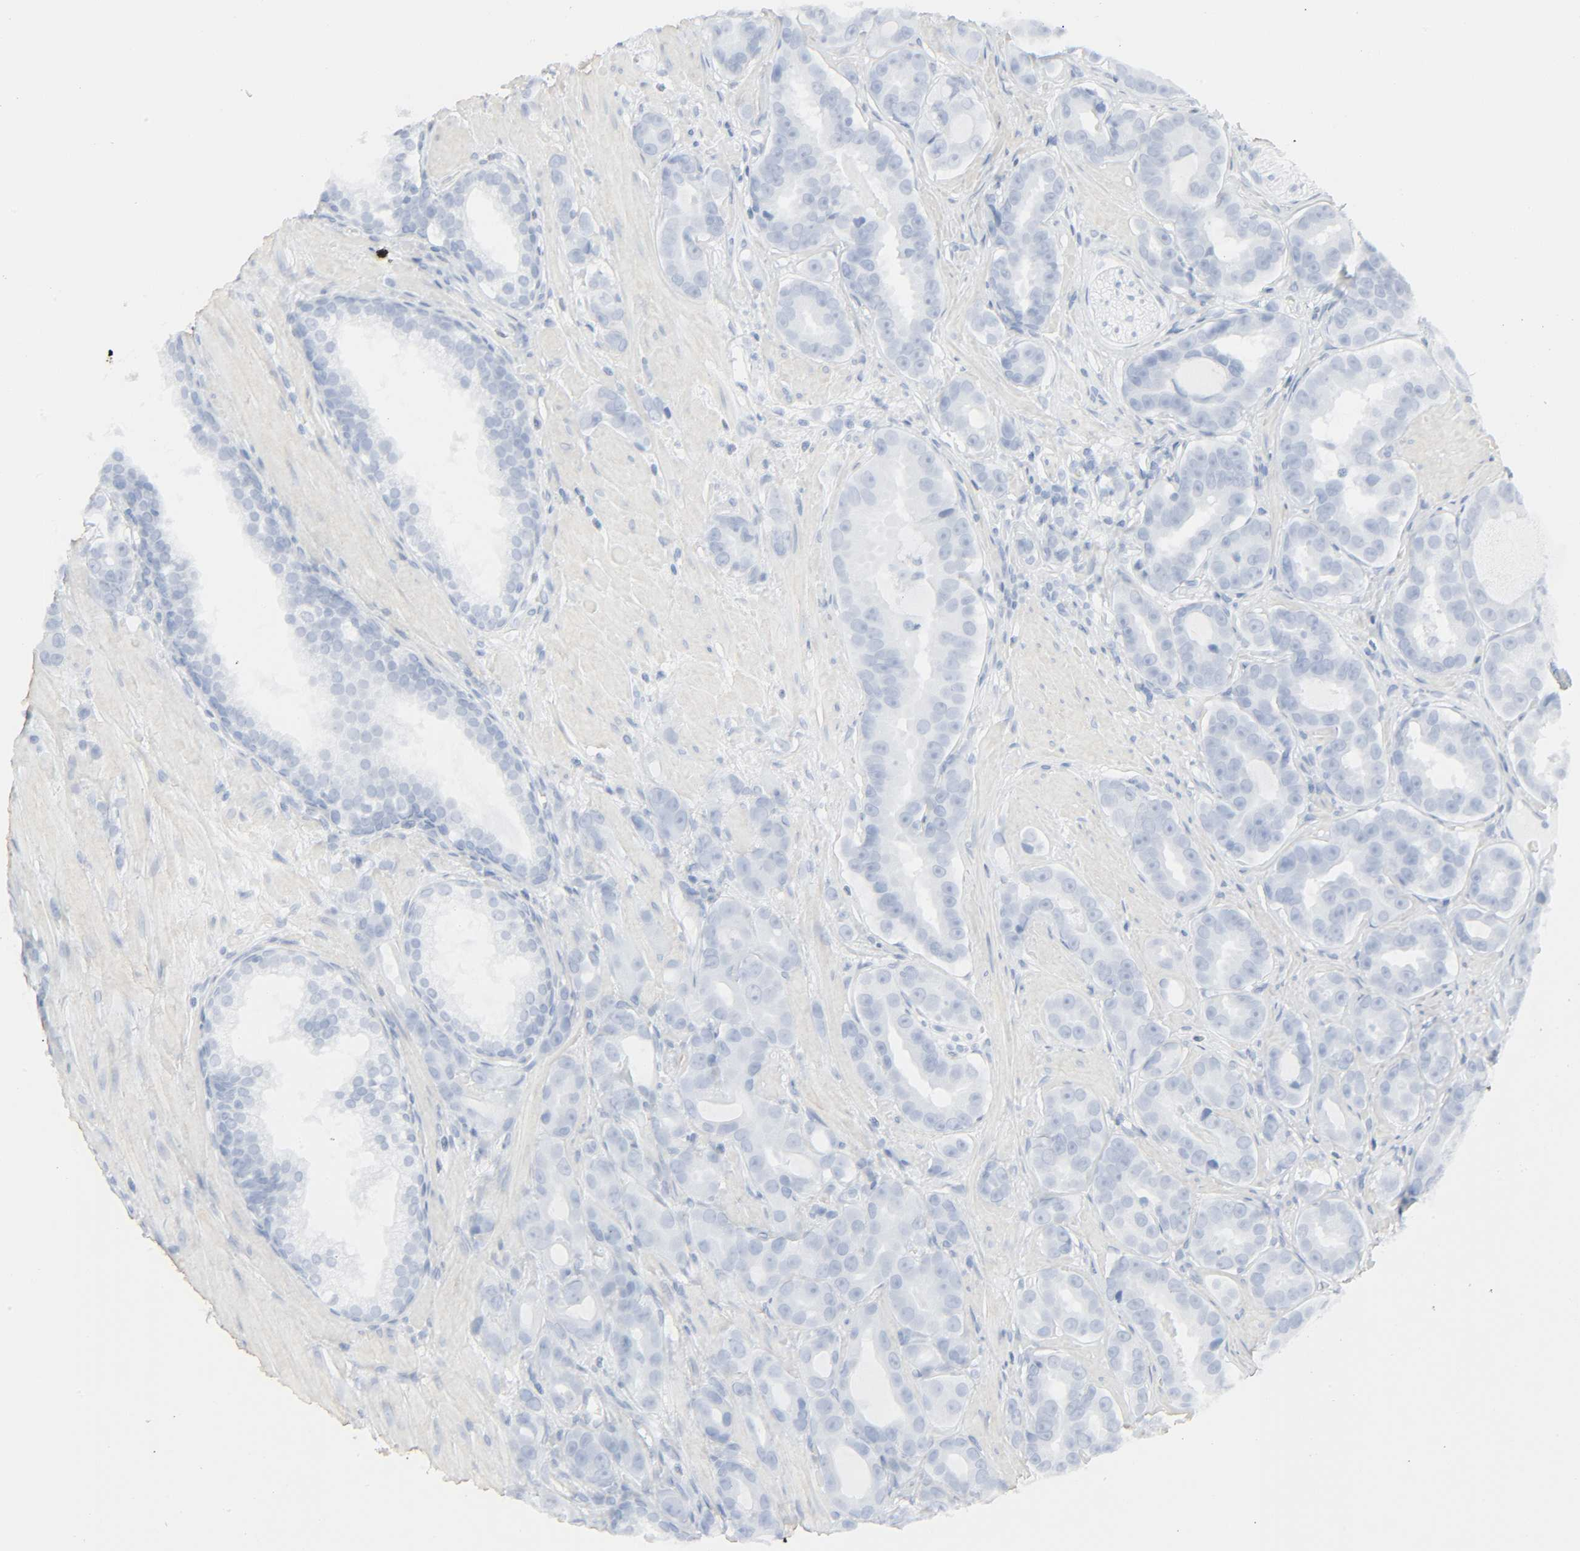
{"staining": {"intensity": "negative", "quantity": "none", "location": "none"}, "tissue": "prostate cancer", "cell_type": "Tumor cells", "image_type": "cancer", "snomed": [{"axis": "morphology", "description": "Adenocarcinoma, Low grade"}, {"axis": "topography", "description": "Prostate"}], "caption": "This is a image of immunohistochemistry (IHC) staining of prostate adenocarcinoma (low-grade), which shows no expression in tumor cells.", "gene": "ZBTB16", "patient": {"sex": "male", "age": 59}}